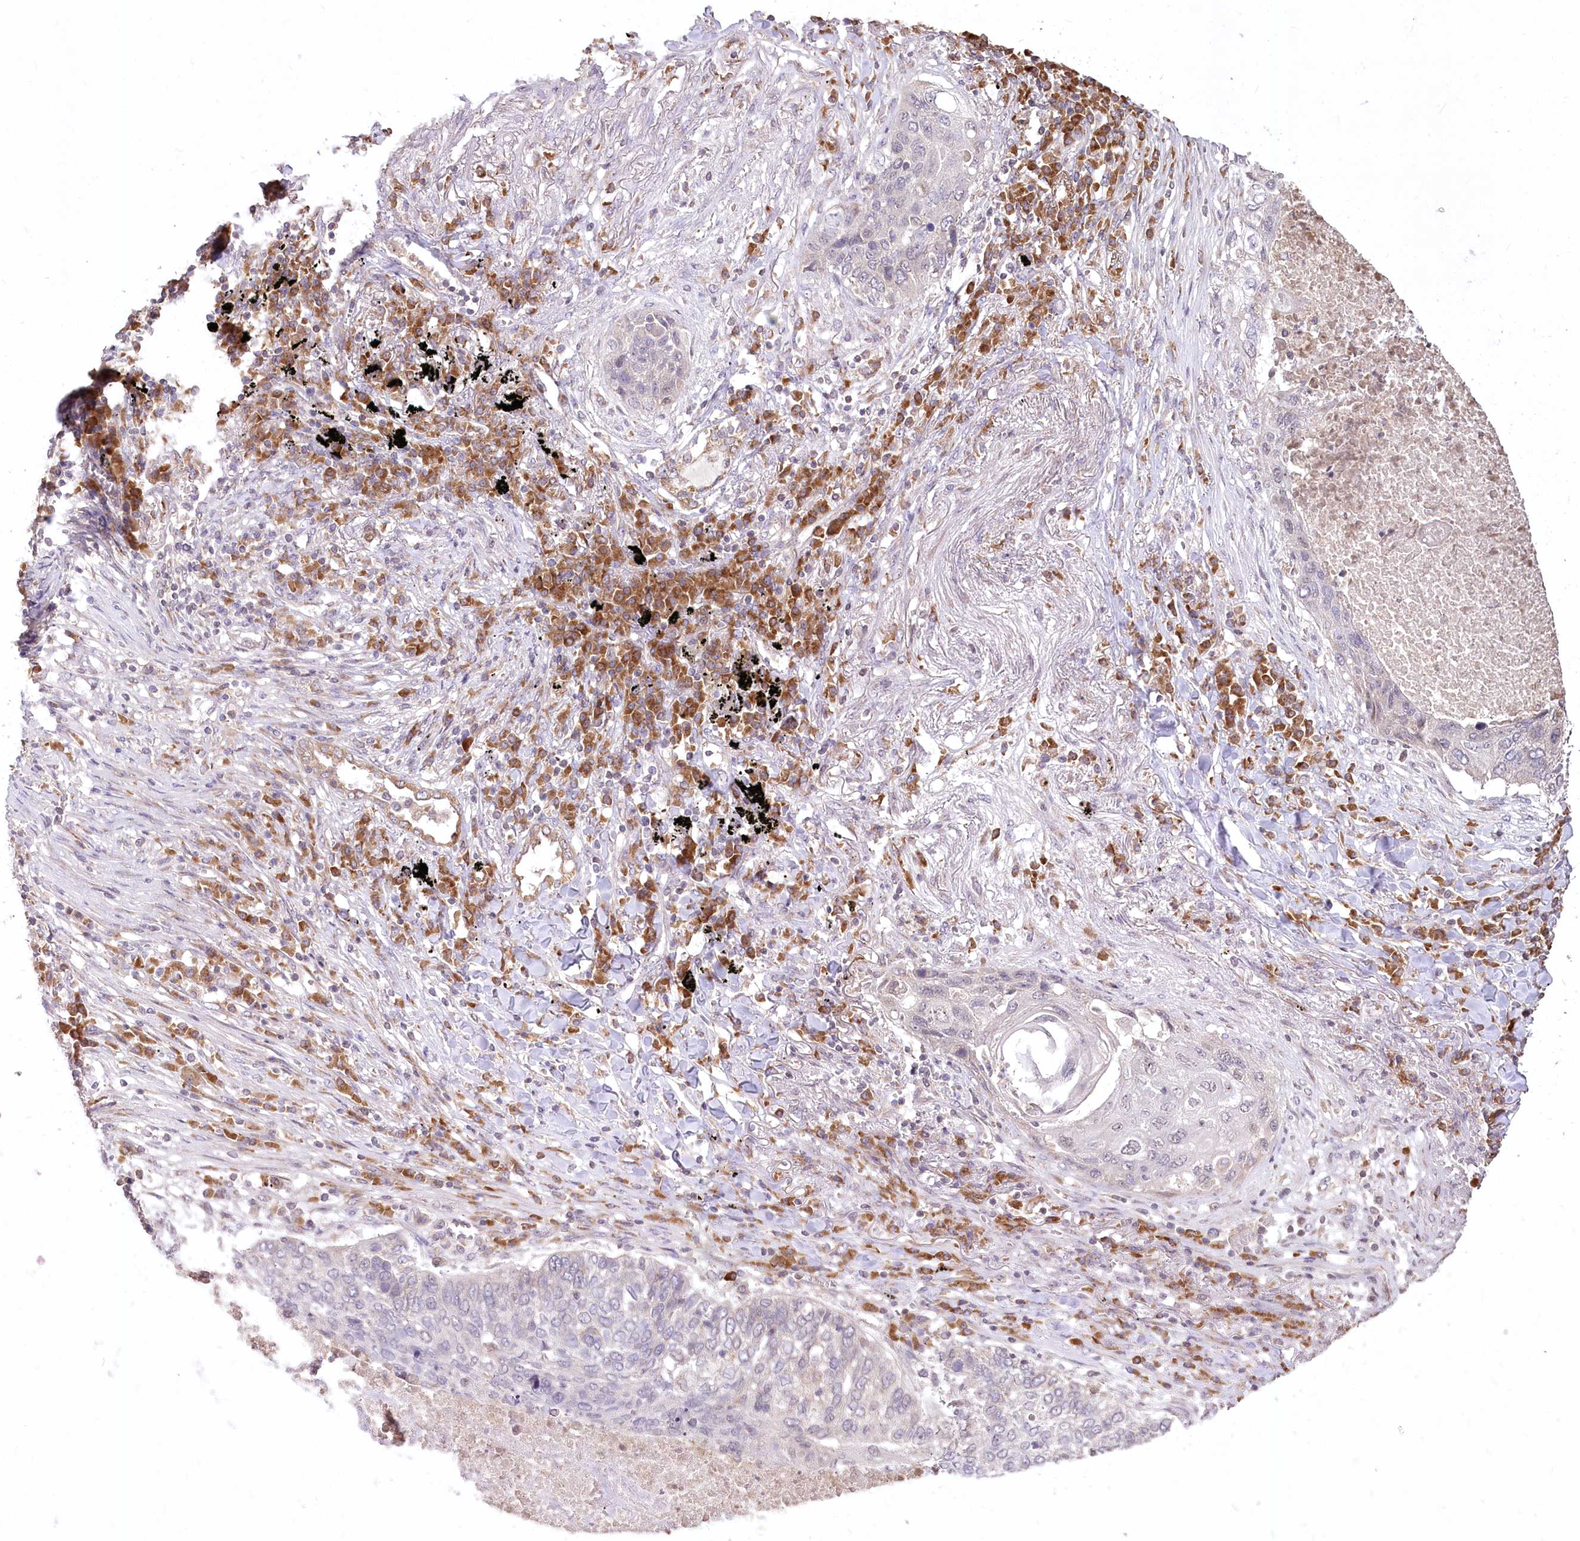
{"staining": {"intensity": "weak", "quantity": "<25%", "location": "cytoplasmic/membranous"}, "tissue": "lung cancer", "cell_type": "Tumor cells", "image_type": "cancer", "snomed": [{"axis": "morphology", "description": "Squamous cell carcinoma, NOS"}, {"axis": "topography", "description": "Lung"}], "caption": "A high-resolution histopathology image shows immunohistochemistry (IHC) staining of lung cancer (squamous cell carcinoma), which exhibits no significant staining in tumor cells.", "gene": "STT3B", "patient": {"sex": "female", "age": 63}}